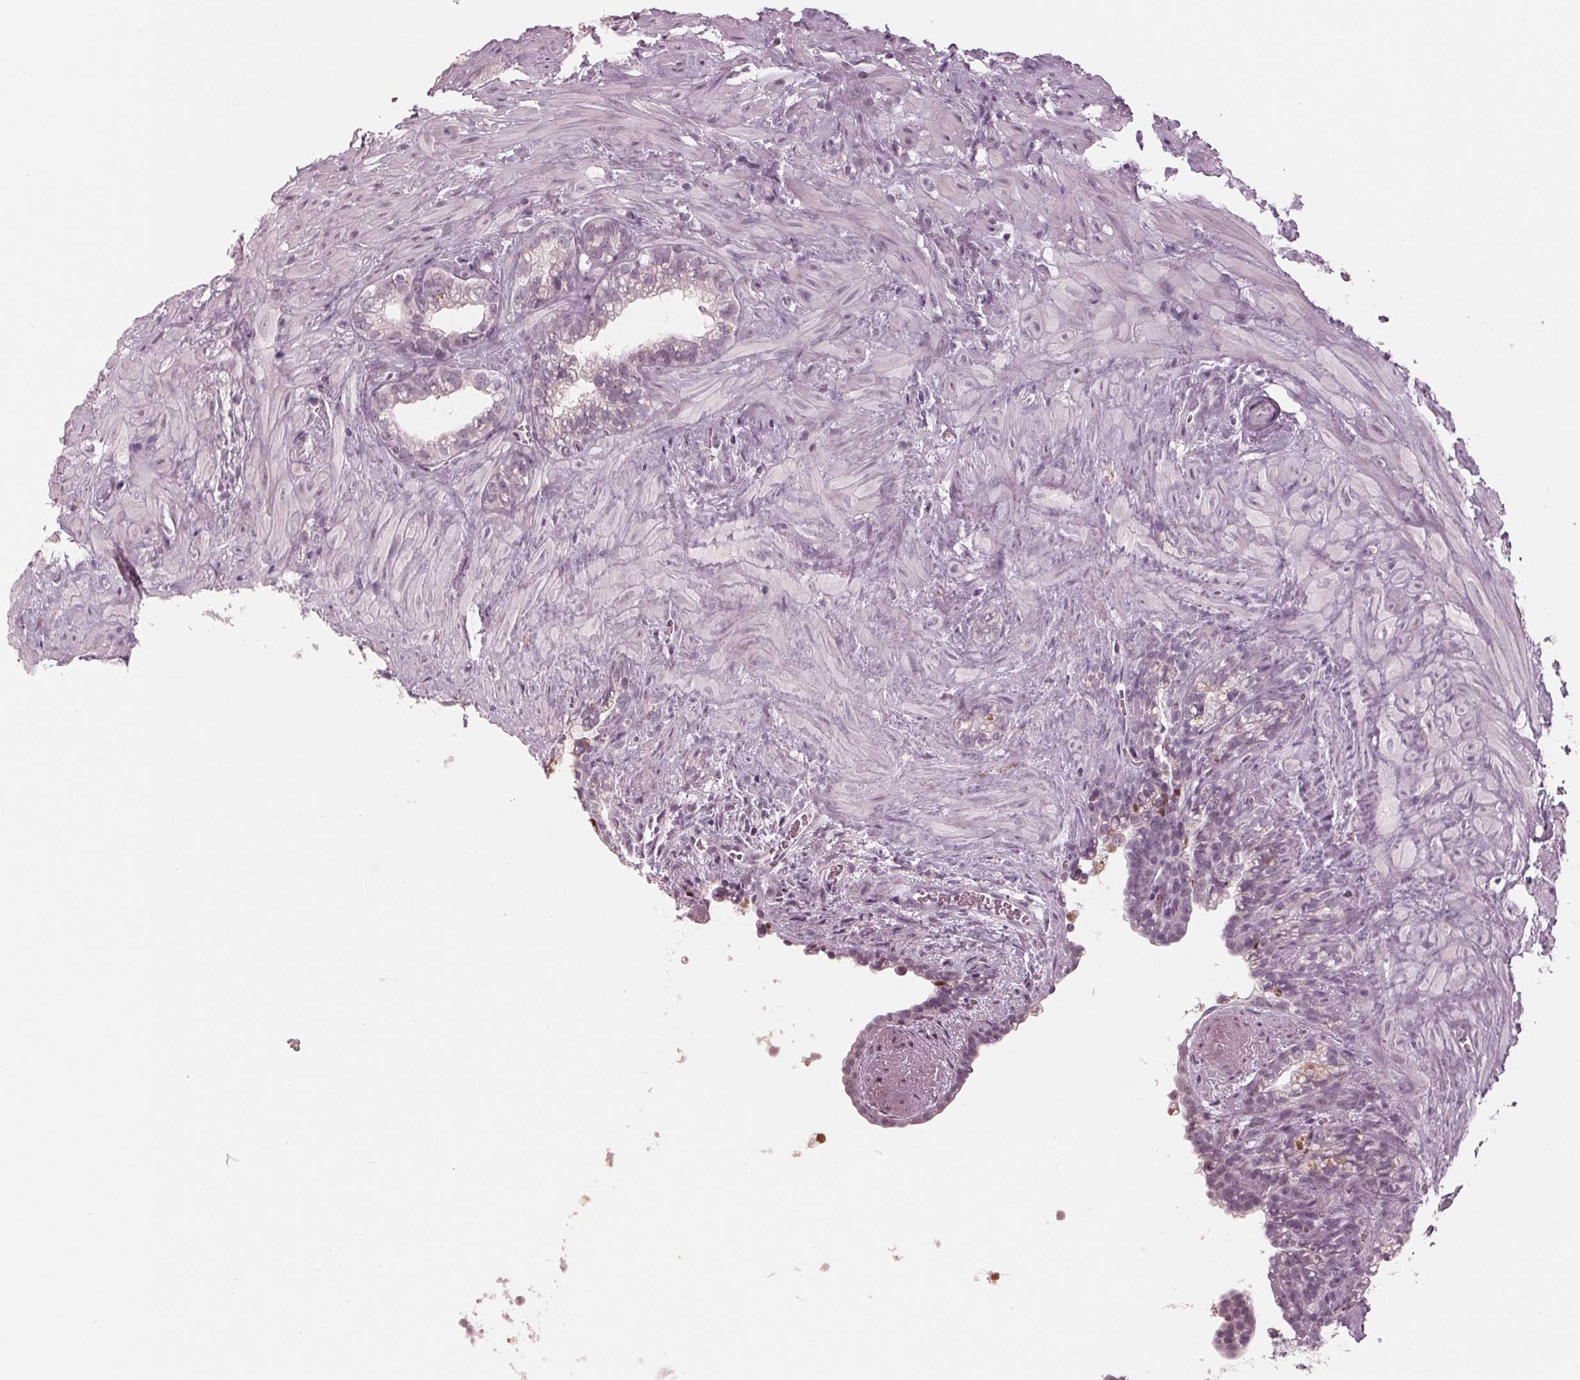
{"staining": {"intensity": "negative", "quantity": "none", "location": "none"}, "tissue": "seminal vesicle", "cell_type": "Glandular cells", "image_type": "normal", "snomed": [{"axis": "morphology", "description": "Normal tissue, NOS"}, {"axis": "topography", "description": "Seminal veicle"}], "caption": "Seminal vesicle was stained to show a protein in brown. There is no significant staining in glandular cells. (Stains: DAB (3,3'-diaminobenzidine) immunohistochemistry (IHC) with hematoxylin counter stain, Microscopy: brightfield microscopy at high magnification).", "gene": "ADPRHL1", "patient": {"sex": "male", "age": 76}}